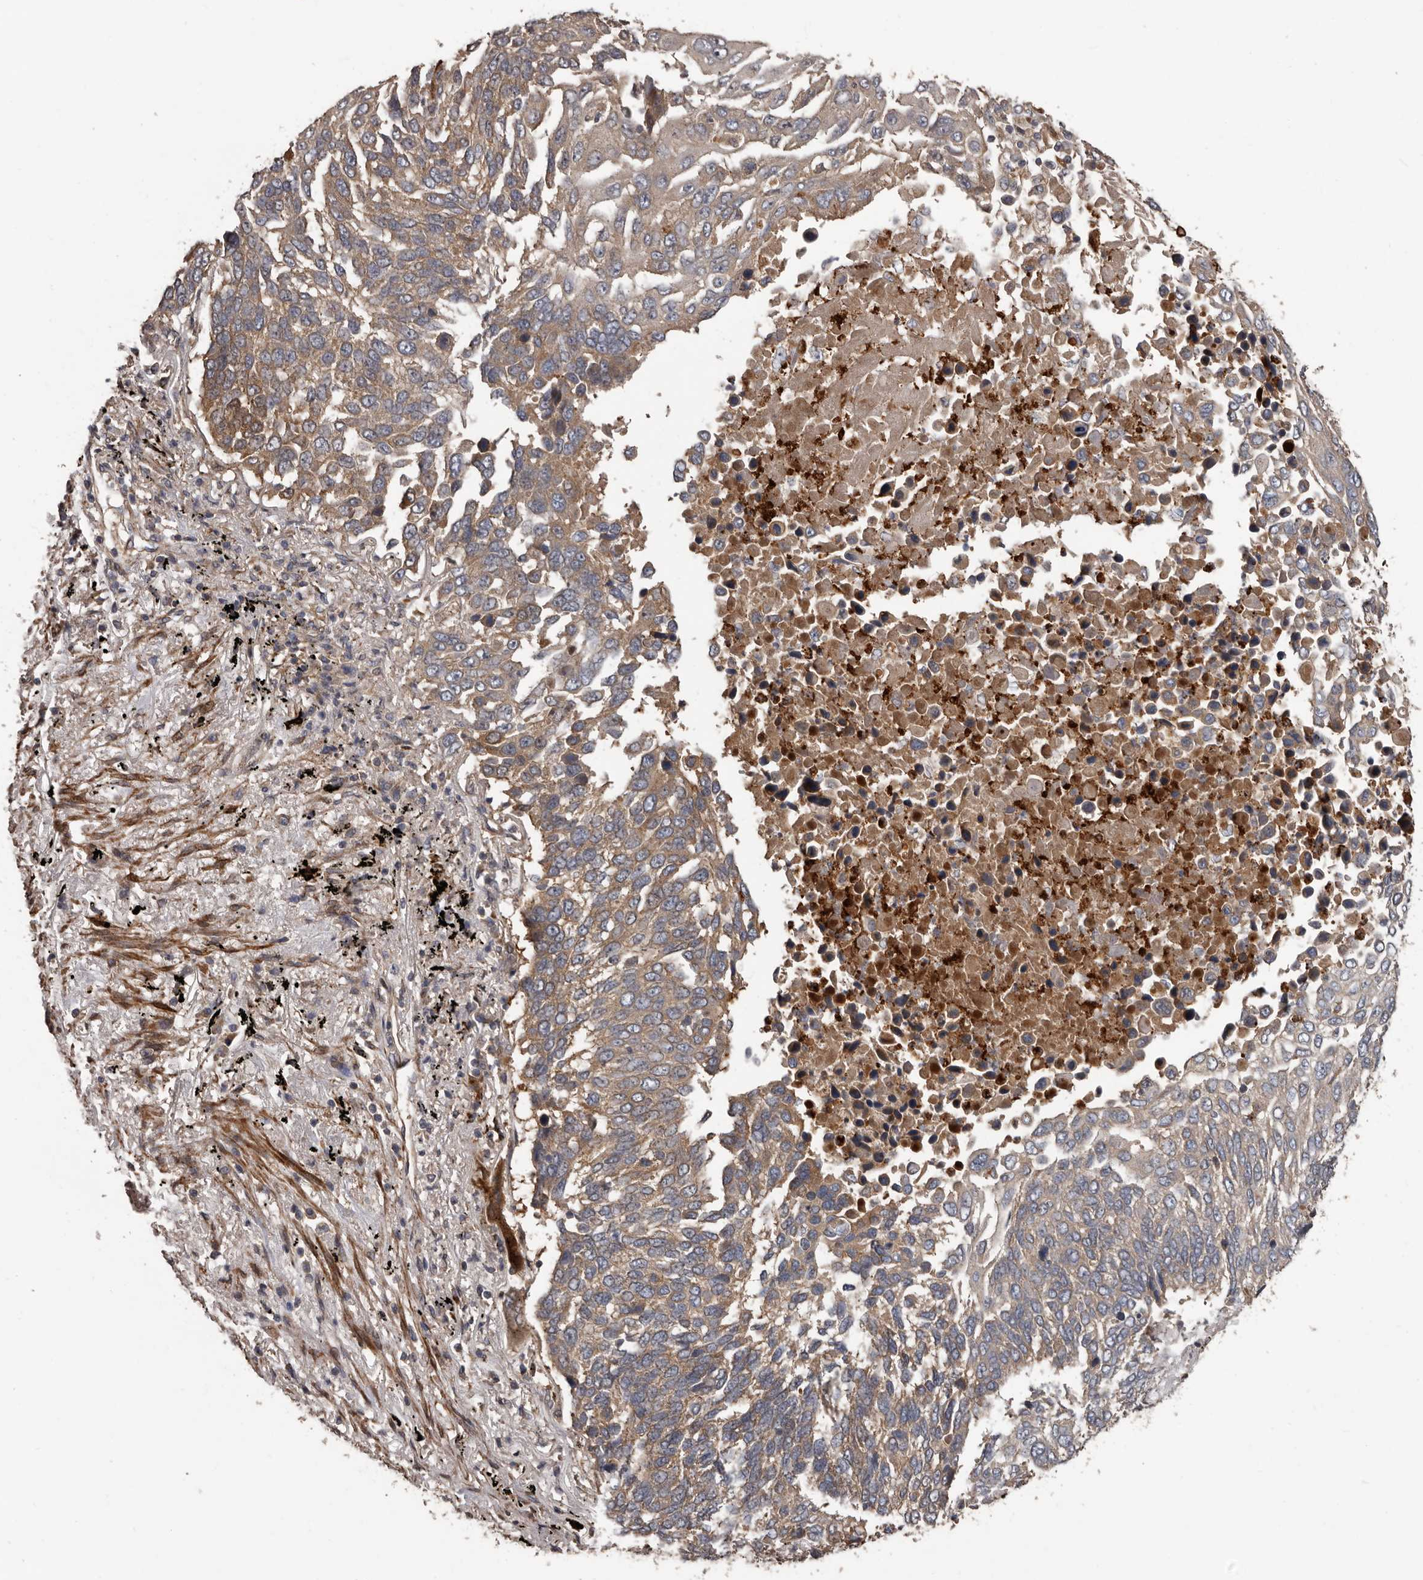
{"staining": {"intensity": "weak", "quantity": ">75%", "location": "cytoplasmic/membranous"}, "tissue": "lung cancer", "cell_type": "Tumor cells", "image_type": "cancer", "snomed": [{"axis": "morphology", "description": "Squamous cell carcinoma, NOS"}, {"axis": "topography", "description": "Lung"}], "caption": "Lung cancer was stained to show a protein in brown. There is low levels of weak cytoplasmic/membranous staining in about >75% of tumor cells.", "gene": "ARHGEF5", "patient": {"sex": "male", "age": 66}}